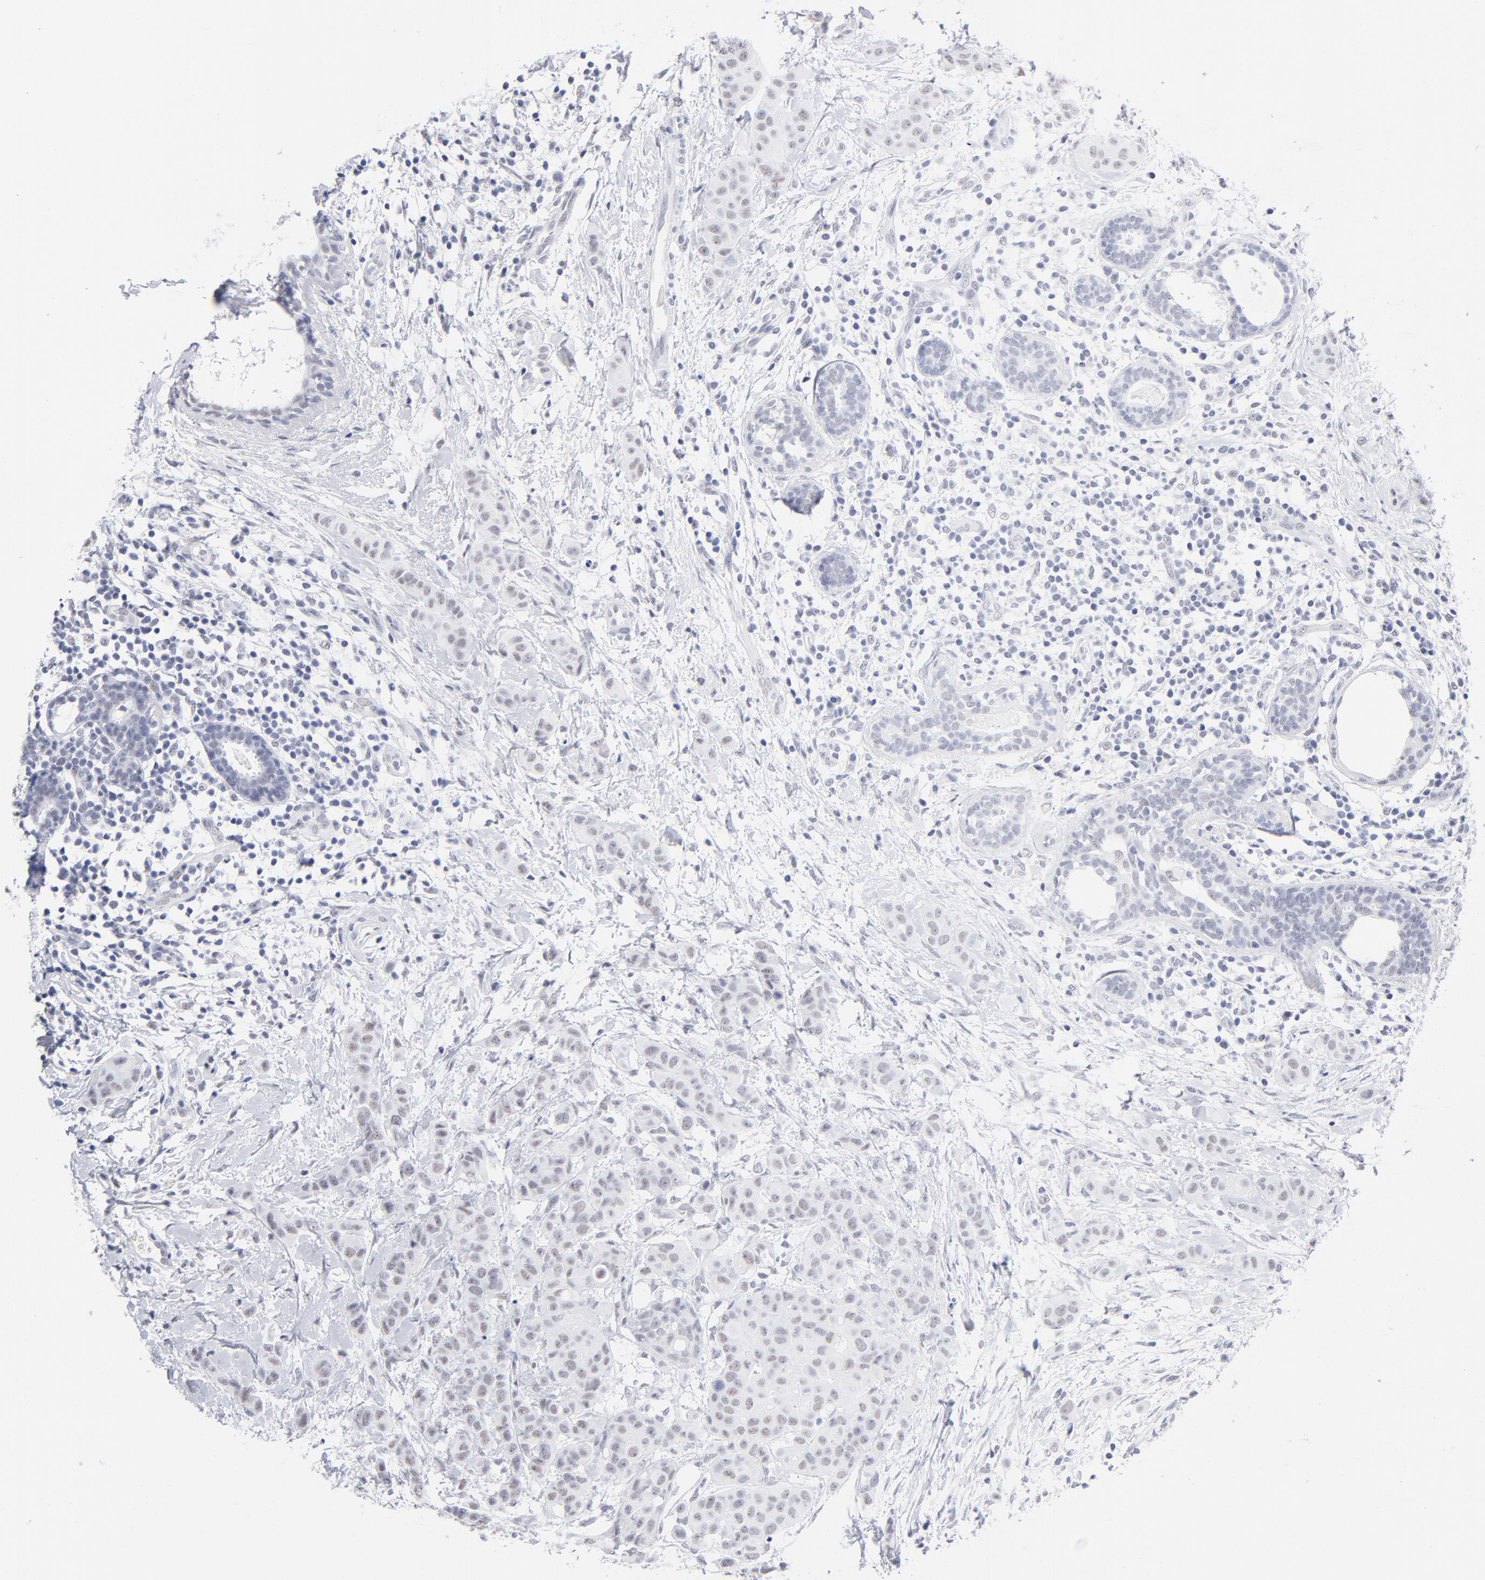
{"staining": {"intensity": "weak", "quantity": "25%-75%", "location": "nuclear"}, "tissue": "breast cancer", "cell_type": "Tumor cells", "image_type": "cancer", "snomed": [{"axis": "morphology", "description": "Duct carcinoma"}, {"axis": "topography", "description": "Breast"}], "caption": "Invasive ductal carcinoma (breast) stained with DAB (3,3'-diaminobenzidine) IHC shows low levels of weak nuclear positivity in about 25%-75% of tumor cells.", "gene": "SNRPB", "patient": {"sex": "female", "age": 40}}